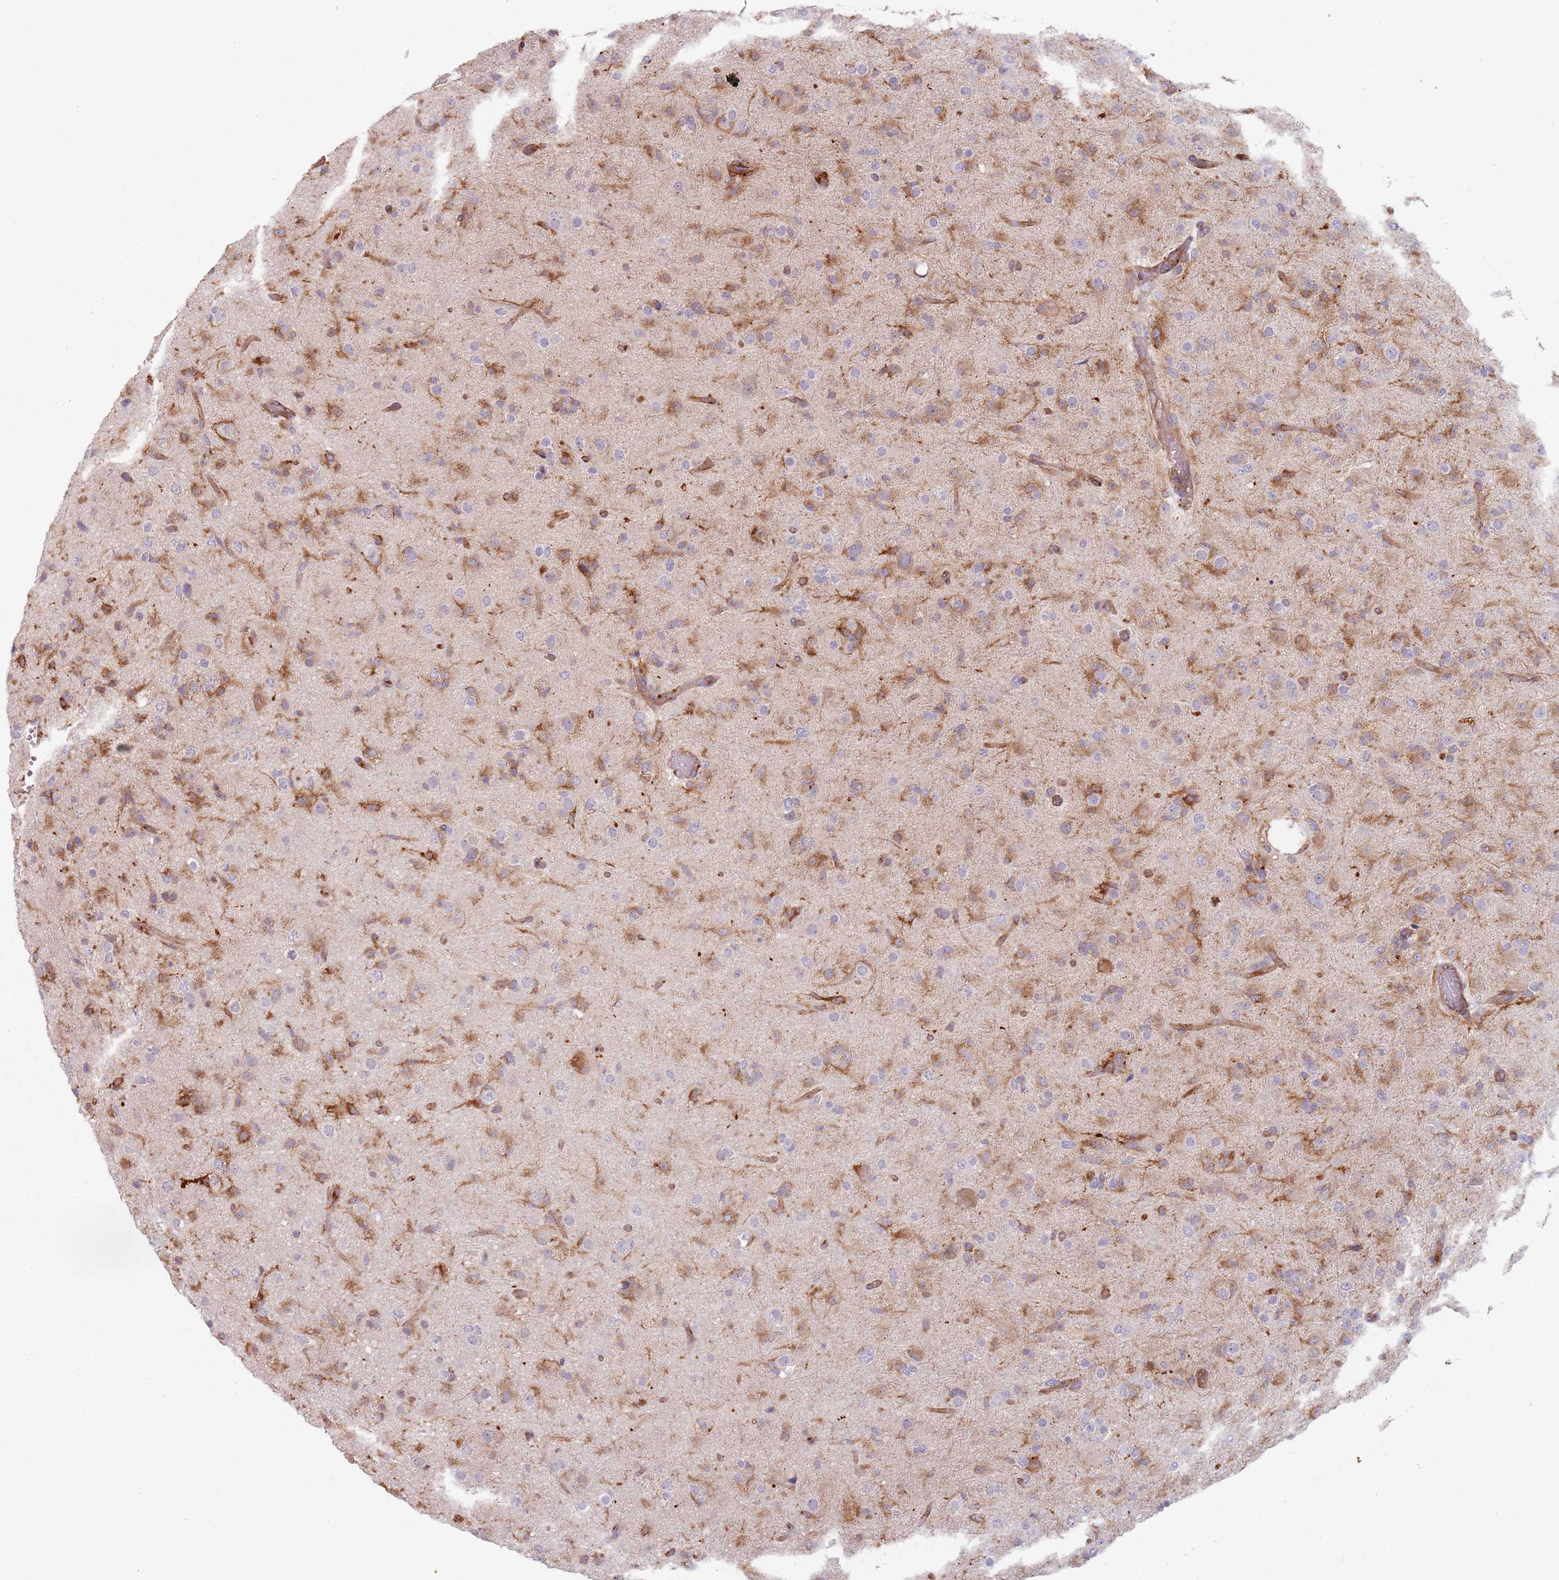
{"staining": {"intensity": "moderate", "quantity": "25%-75%", "location": "cytoplasmic/membranous"}, "tissue": "glioma", "cell_type": "Tumor cells", "image_type": "cancer", "snomed": [{"axis": "morphology", "description": "Glioma, malignant, Low grade"}, {"axis": "topography", "description": "Brain"}], "caption": "DAB (3,3'-diaminobenzidine) immunohistochemical staining of malignant low-grade glioma reveals moderate cytoplasmic/membranous protein positivity in approximately 25%-75% of tumor cells. The staining was performed using DAB (3,3'-diaminobenzidine) to visualize the protein expression in brown, while the nuclei were stained in blue with hematoxylin (Magnification: 20x).", "gene": "TPD52L2", "patient": {"sex": "male", "age": 65}}